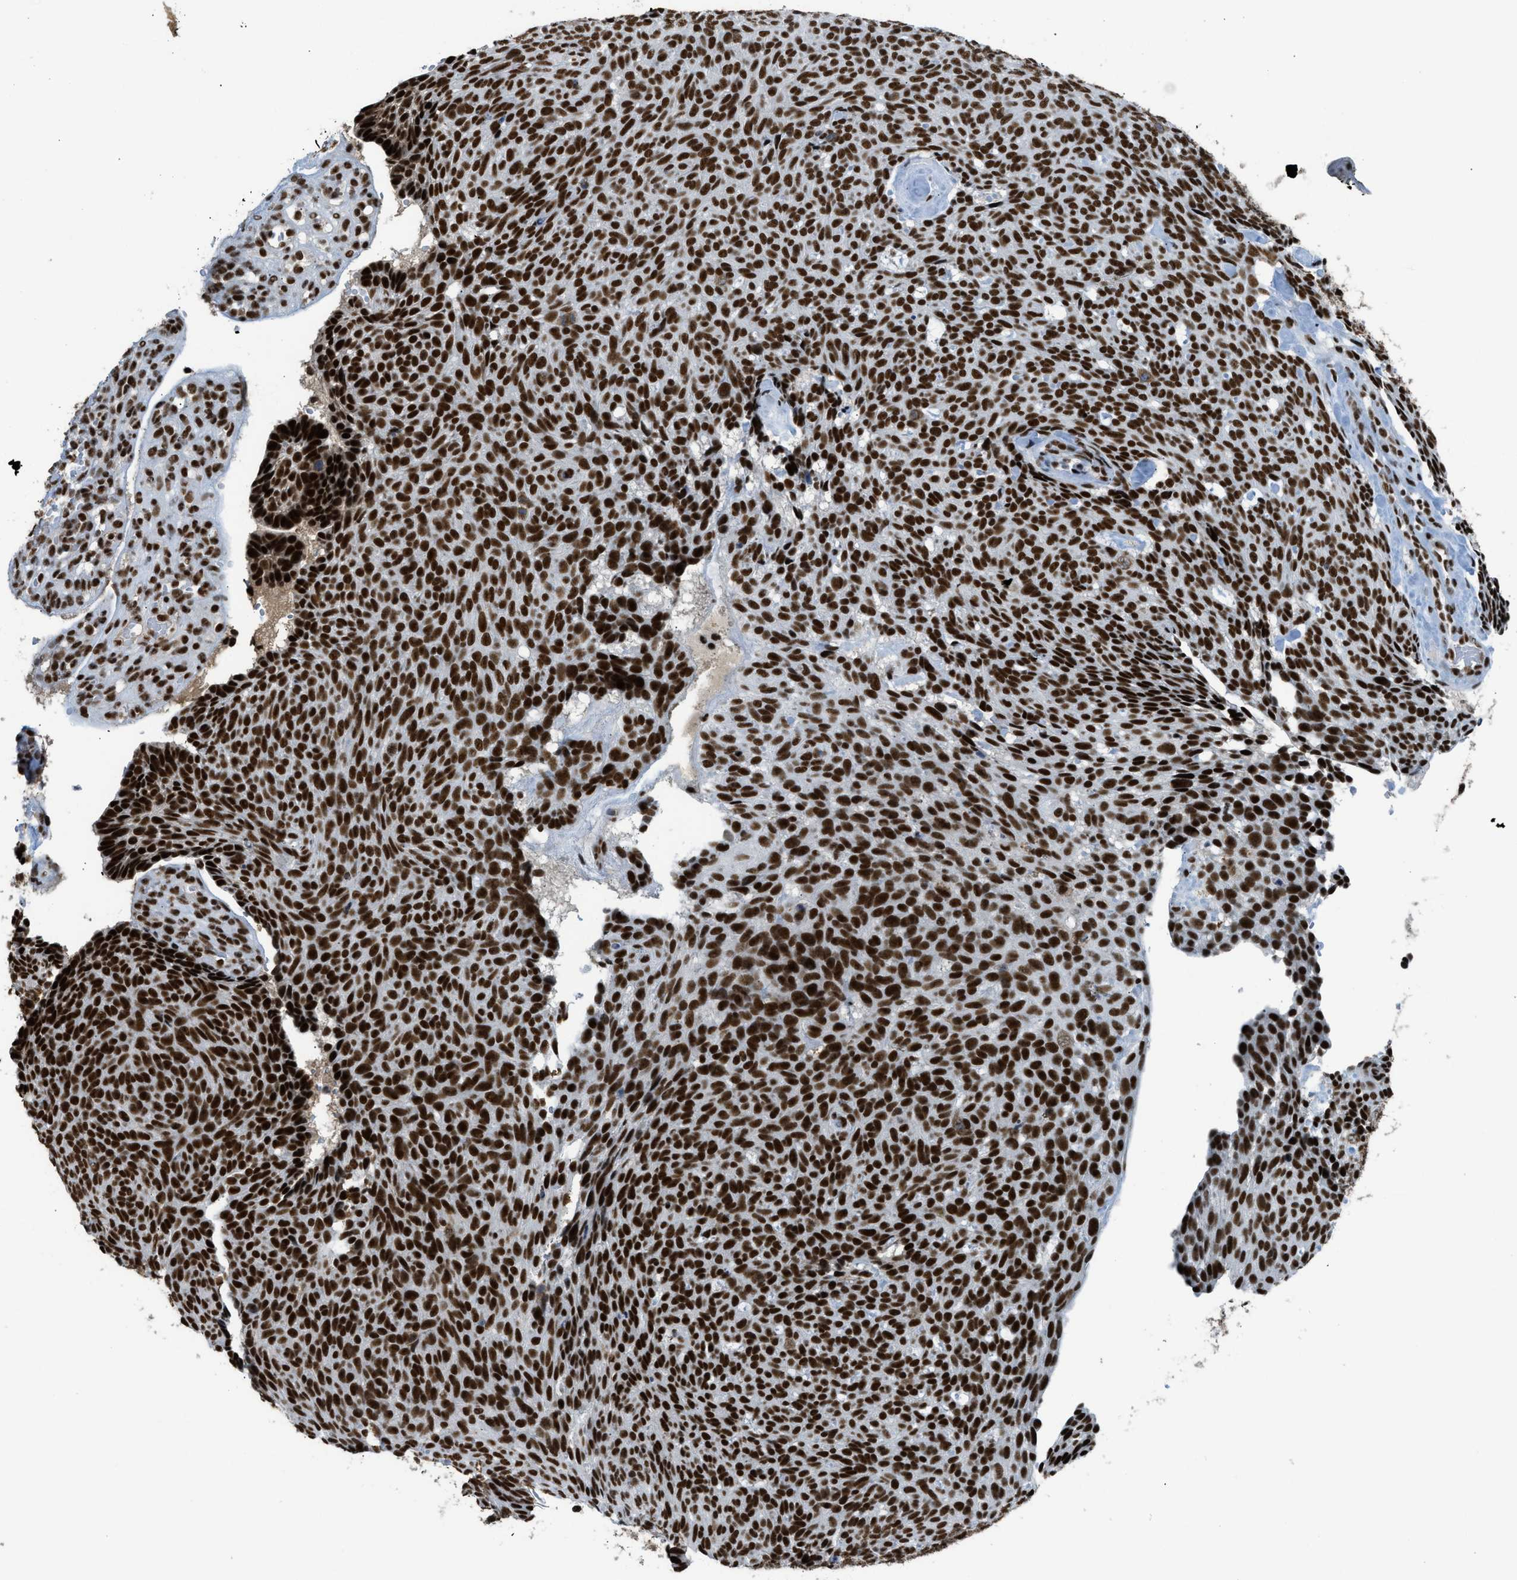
{"staining": {"intensity": "strong", "quantity": ">75%", "location": "nuclear"}, "tissue": "skin cancer", "cell_type": "Tumor cells", "image_type": "cancer", "snomed": [{"axis": "morphology", "description": "Basal cell carcinoma"}, {"axis": "topography", "description": "Skin"}], "caption": "Strong nuclear staining for a protein is present in approximately >75% of tumor cells of skin cancer using IHC.", "gene": "SCAF4", "patient": {"sex": "male", "age": 61}}